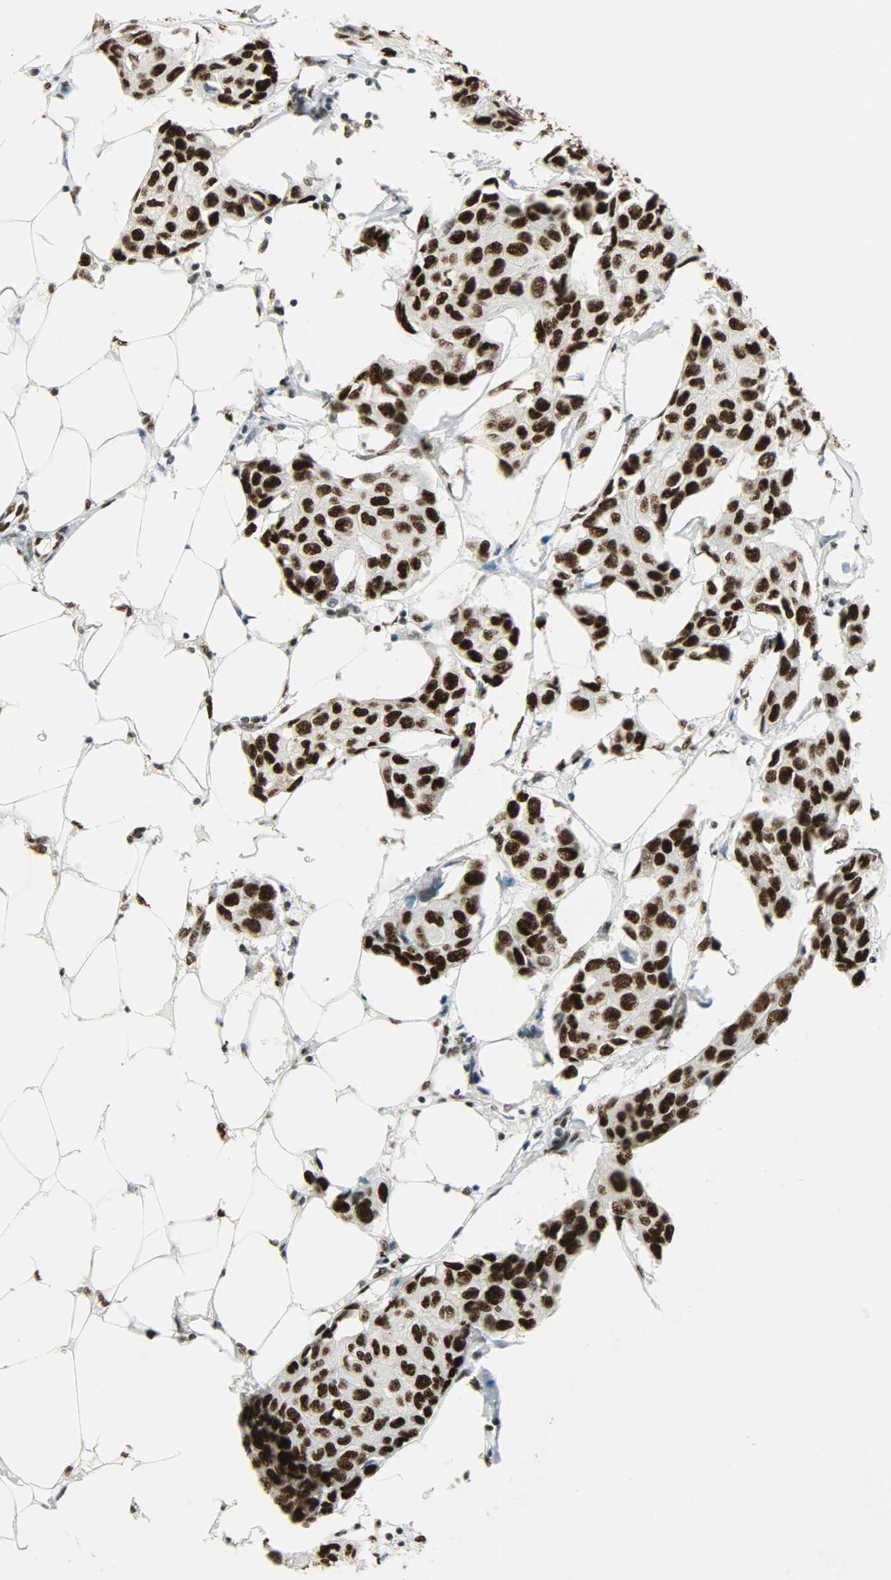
{"staining": {"intensity": "strong", "quantity": ">75%", "location": "nuclear"}, "tissue": "breast cancer", "cell_type": "Tumor cells", "image_type": "cancer", "snomed": [{"axis": "morphology", "description": "Duct carcinoma"}, {"axis": "topography", "description": "Breast"}], "caption": "This histopathology image displays infiltrating ductal carcinoma (breast) stained with immunohistochemistry to label a protein in brown. The nuclear of tumor cells show strong positivity for the protein. Nuclei are counter-stained blue.", "gene": "MYEF2", "patient": {"sex": "female", "age": 80}}